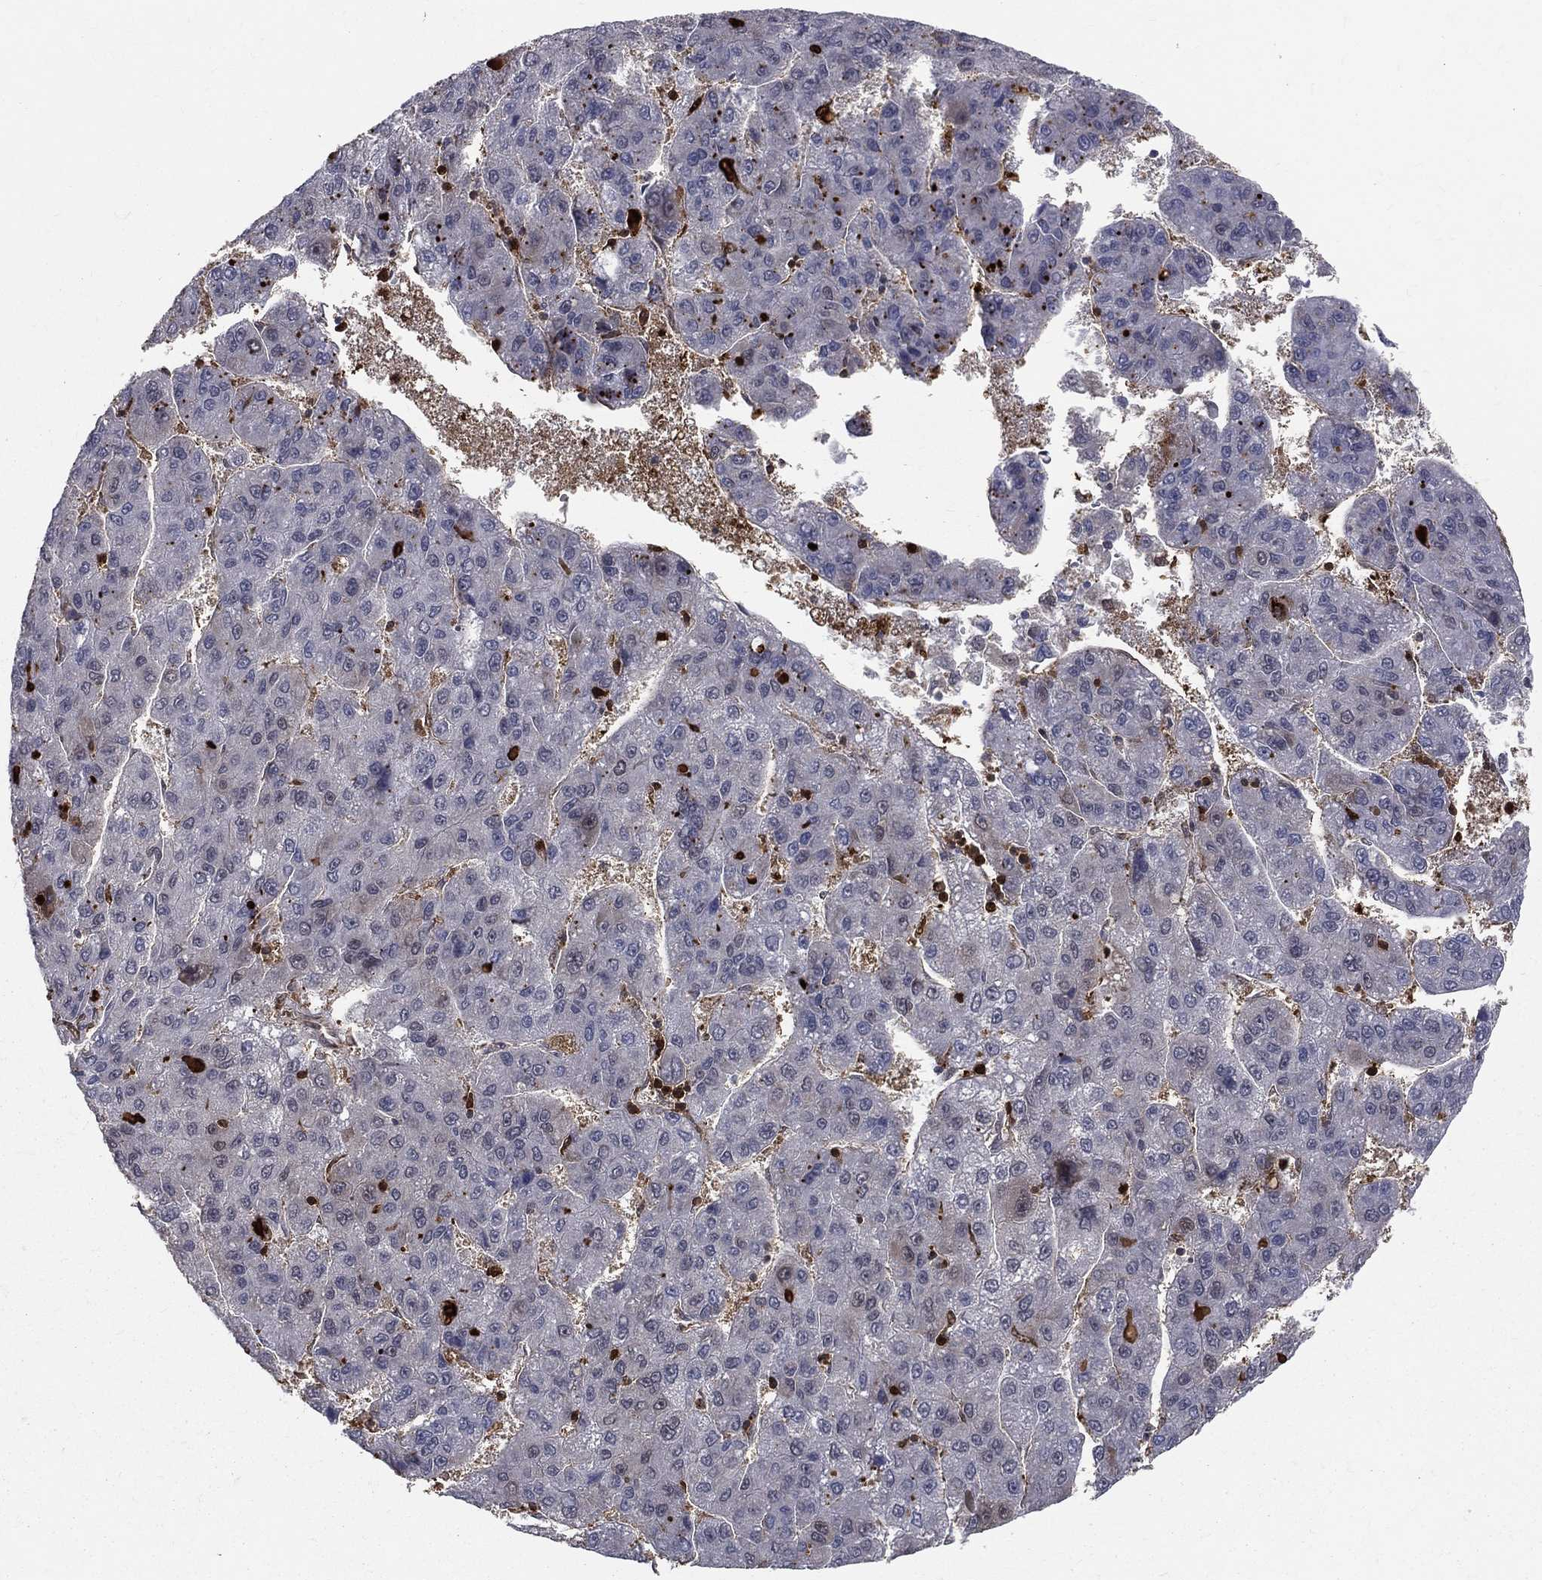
{"staining": {"intensity": "negative", "quantity": "none", "location": "none"}, "tissue": "liver cancer", "cell_type": "Tumor cells", "image_type": "cancer", "snomed": [{"axis": "morphology", "description": "Carcinoma, Hepatocellular, NOS"}, {"axis": "topography", "description": "Liver"}], "caption": "A micrograph of human liver cancer (hepatocellular carcinoma) is negative for staining in tumor cells.", "gene": "ENO1", "patient": {"sex": "female", "age": 82}}